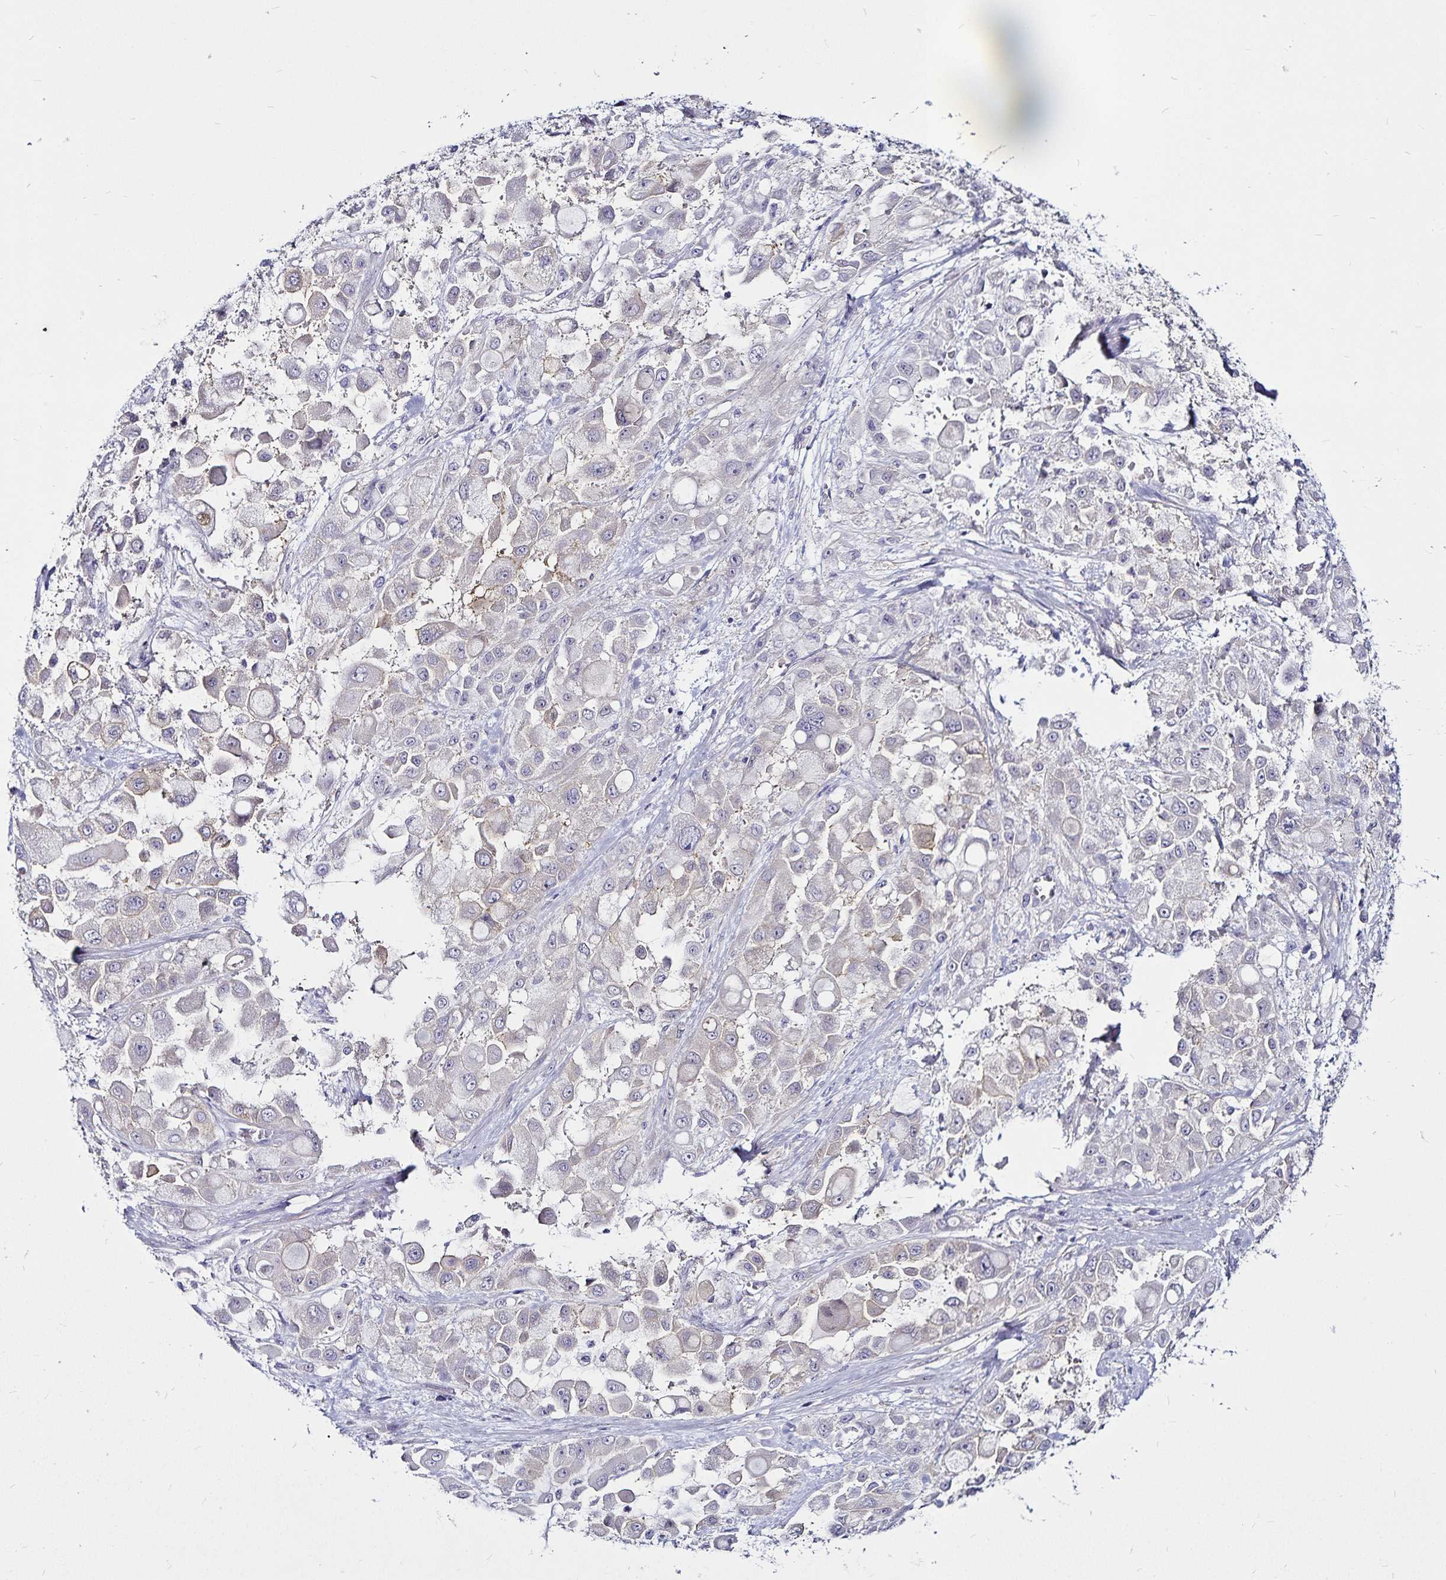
{"staining": {"intensity": "negative", "quantity": "none", "location": "none"}, "tissue": "stomach cancer", "cell_type": "Tumor cells", "image_type": "cancer", "snomed": [{"axis": "morphology", "description": "Adenocarcinoma, NOS"}, {"axis": "topography", "description": "Stomach"}], "caption": "Immunohistochemistry of human stomach cancer shows no expression in tumor cells.", "gene": "GNG12", "patient": {"sex": "female", "age": 76}}